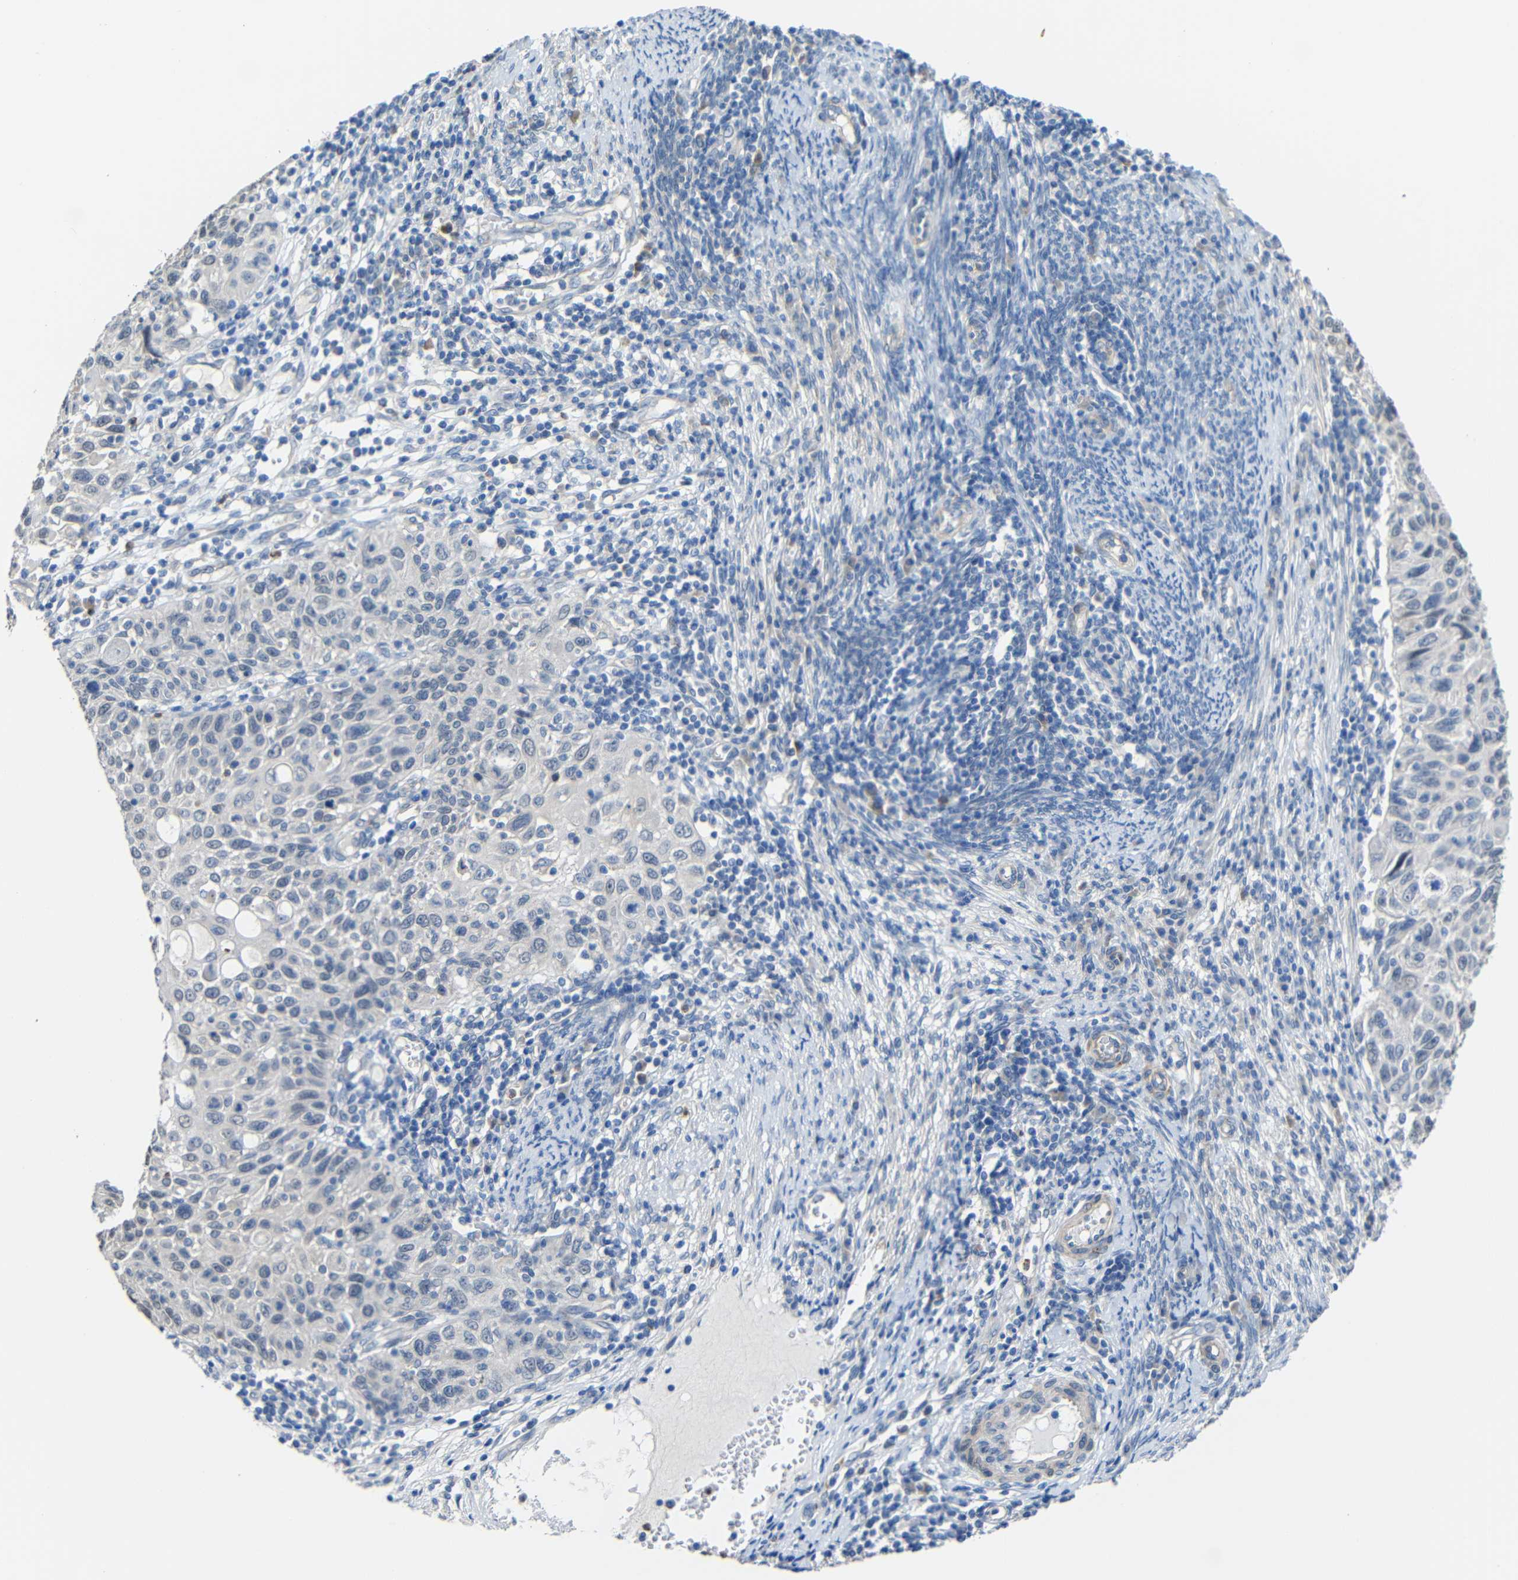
{"staining": {"intensity": "negative", "quantity": "none", "location": "none"}, "tissue": "cervical cancer", "cell_type": "Tumor cells", "image_type": "cancer", "snomed": [{"axis": "morphology", "description": "Squamous cell carcinoma, NOS"}, {"axis": "topography", "description": "Cervix"}], "caption": "Cervical squamous cell carcinoma stained for a protein using immunohistochemistry displays no expression tumor cells.", "gene": "STBD1", "patient": {"sex": "female", "age": 70}}